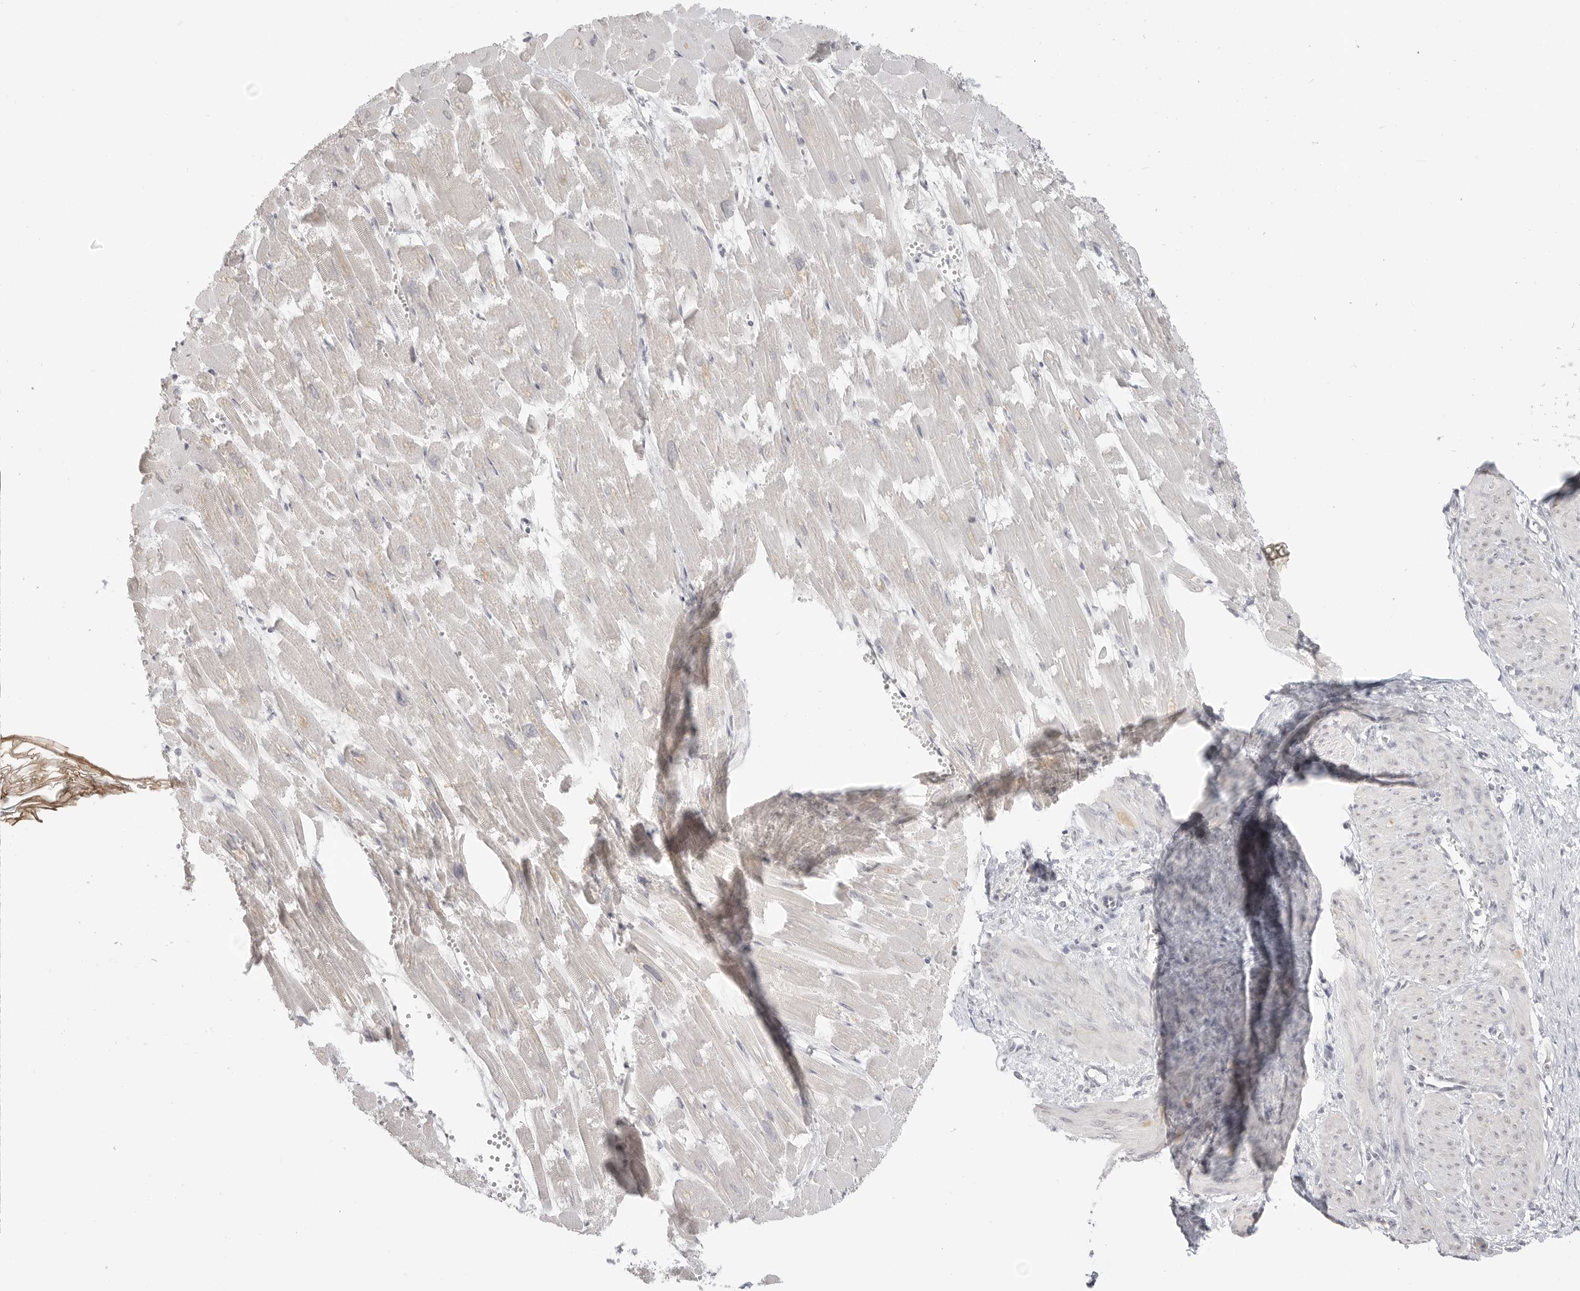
{"staining": {"intensity": "negative", "quantity": "none", "location": "none"}, "tissue": "heart muscle", "cell_type": "Cardiomyocytes", "image_type": "normal", "snomed": [{"axis": "morphology", "description": "Normal tissue, NOS"}, {"axis": "topography", "description": "Heart"}], "caption": "Immunohistochemistry (IHC) micrograph of benign heart muscle: human heart muscle stained with DAB shows no significant protein staining in cardiomyocytes.", "gene": "KLK11", "patient": {"sex": "male", "age": 54}}